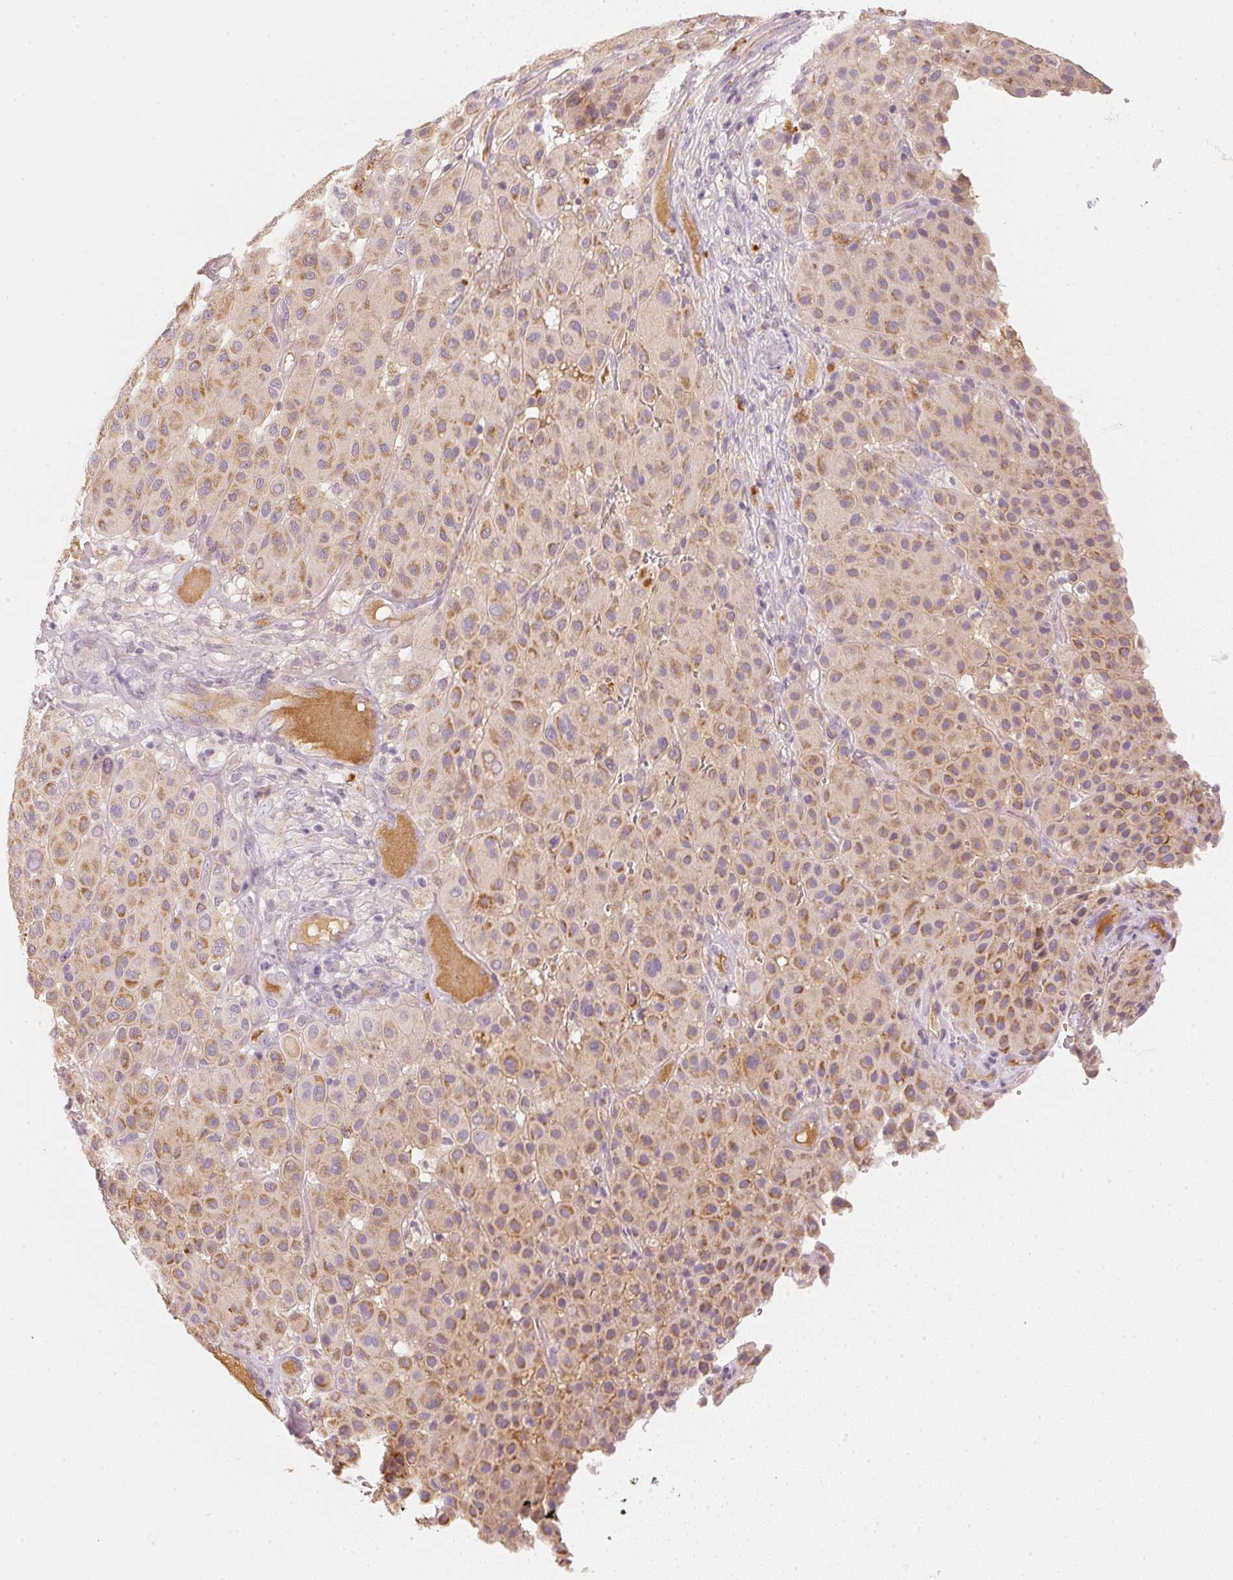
{"staining": {"intensity": "moderate", "quantity": ">75%", "location": "cytoplasmic/membranous"}, "tissue": "melanoma", "cell_type": "Tumor cells", "image_type": "cancer", "snomed": [{"axis": "morphology", "description": "Malignant melanoma, Metastatic site"}, {"axis": "topography", "description": "Smooth muscle"}], "caption": "Immunohistochemical staining of human malignant melanoma (metastatic site) reveals medium levels of moderate cytoplasmic/membranous protein staining in approximately >75% of tumor cells.", "gene": "RMDN2", "patient": {"sex": "male", "age": 41}}